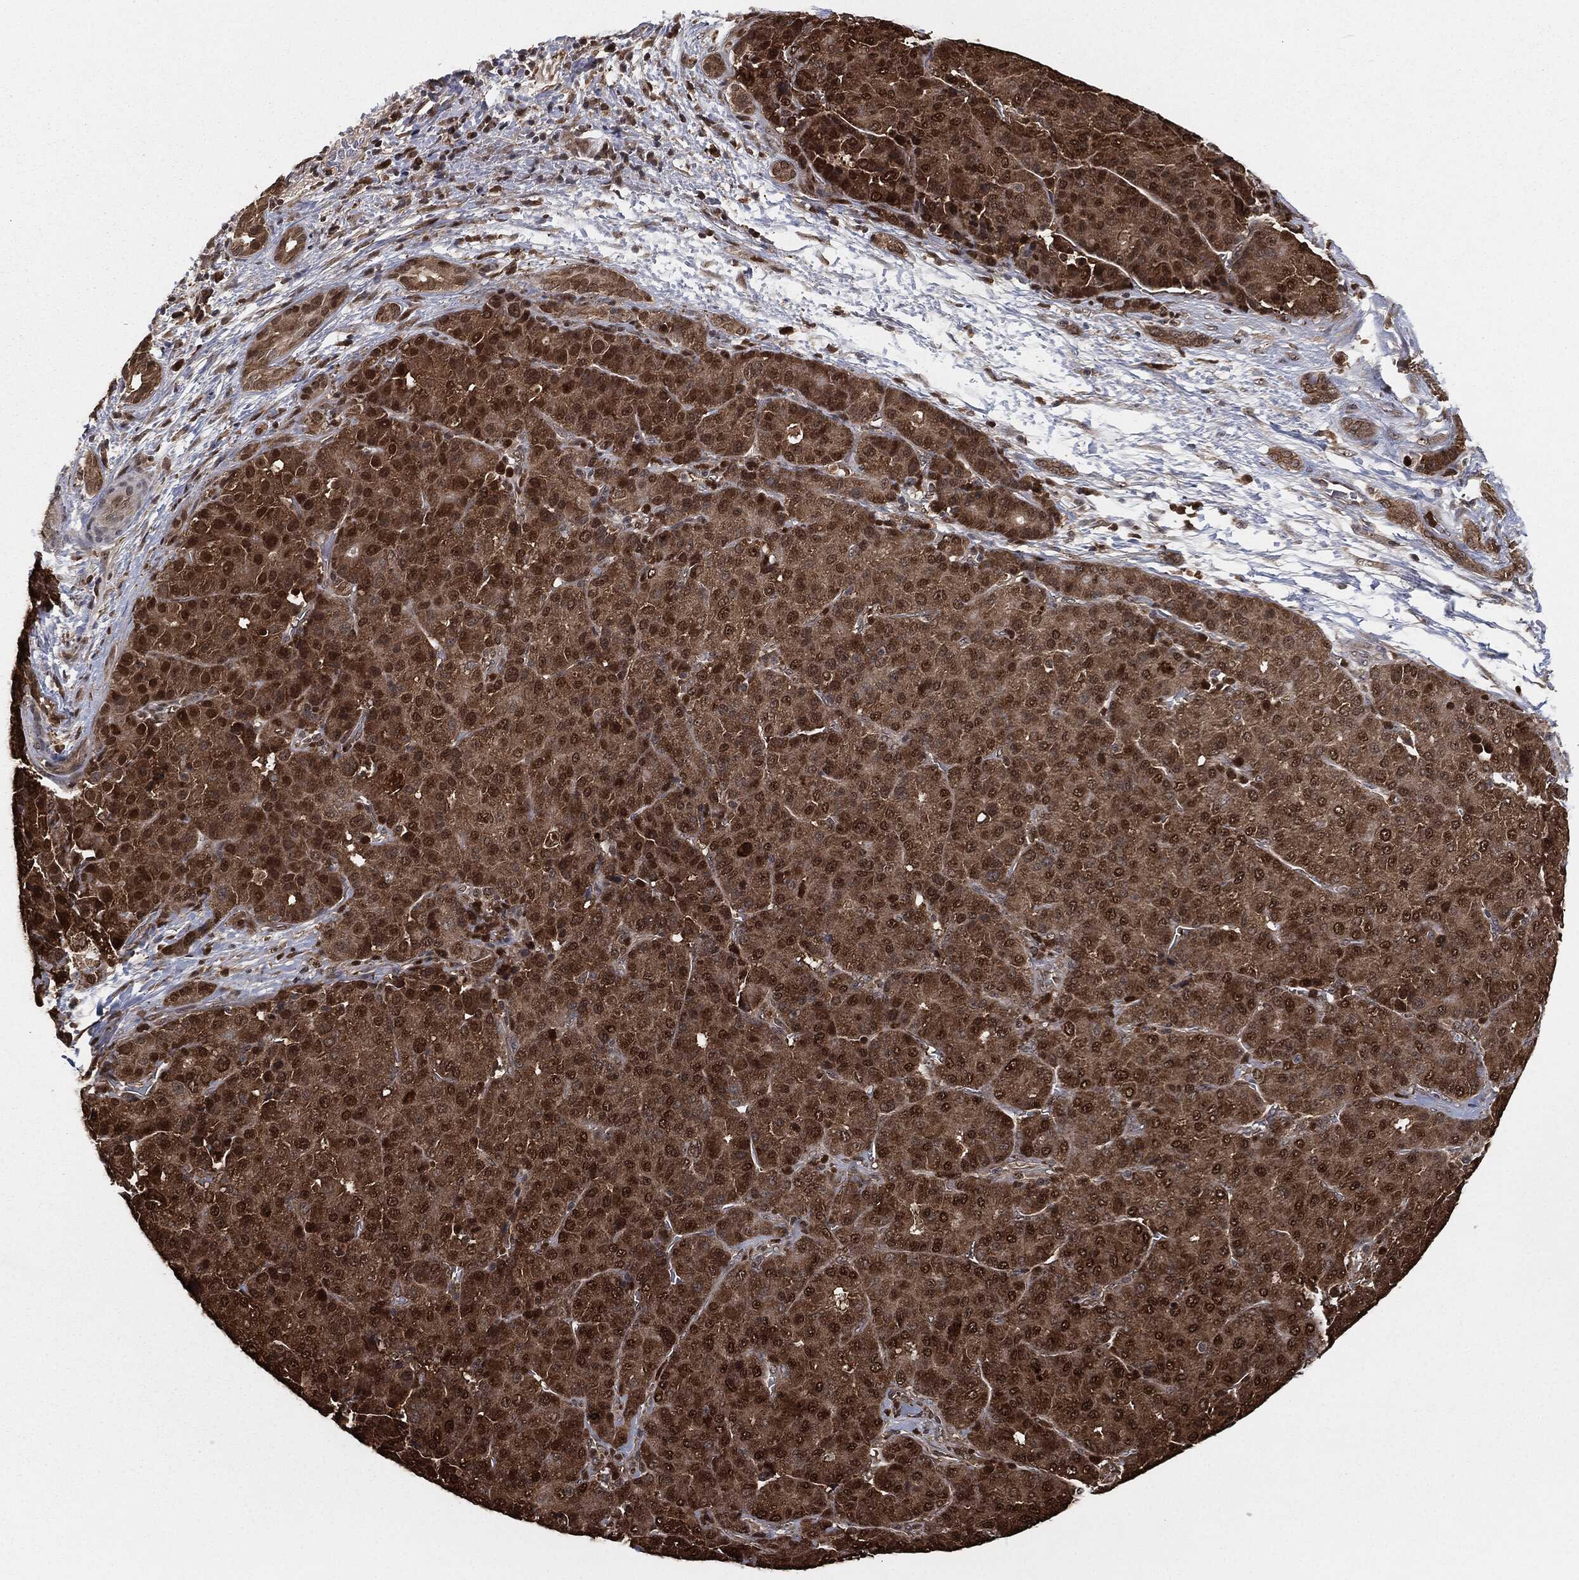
{"staining": {"intensity": "moderate", "quantity": ">75%", "location": "cytoplasmic/membranous,nuclear"}, "tissue": "liver cancer", "cell_type": "Tumor cells", "image_type": "cancer", "snomed": [{"axis": "morphology", "description": "Carcinoma, Hepatocellular, NOS"}, {"axis": "topography", "description": "Liver"}], "caption": "This micrograph shows immunohistochemistry (IHC) staining of liver cancer, with medium moderate cytoplasmic/membranous and nuclear positivity in about >75% of tumor cells.", "gene": "CAPRIN2", "patient": {"sex": "male", "age": 65}}